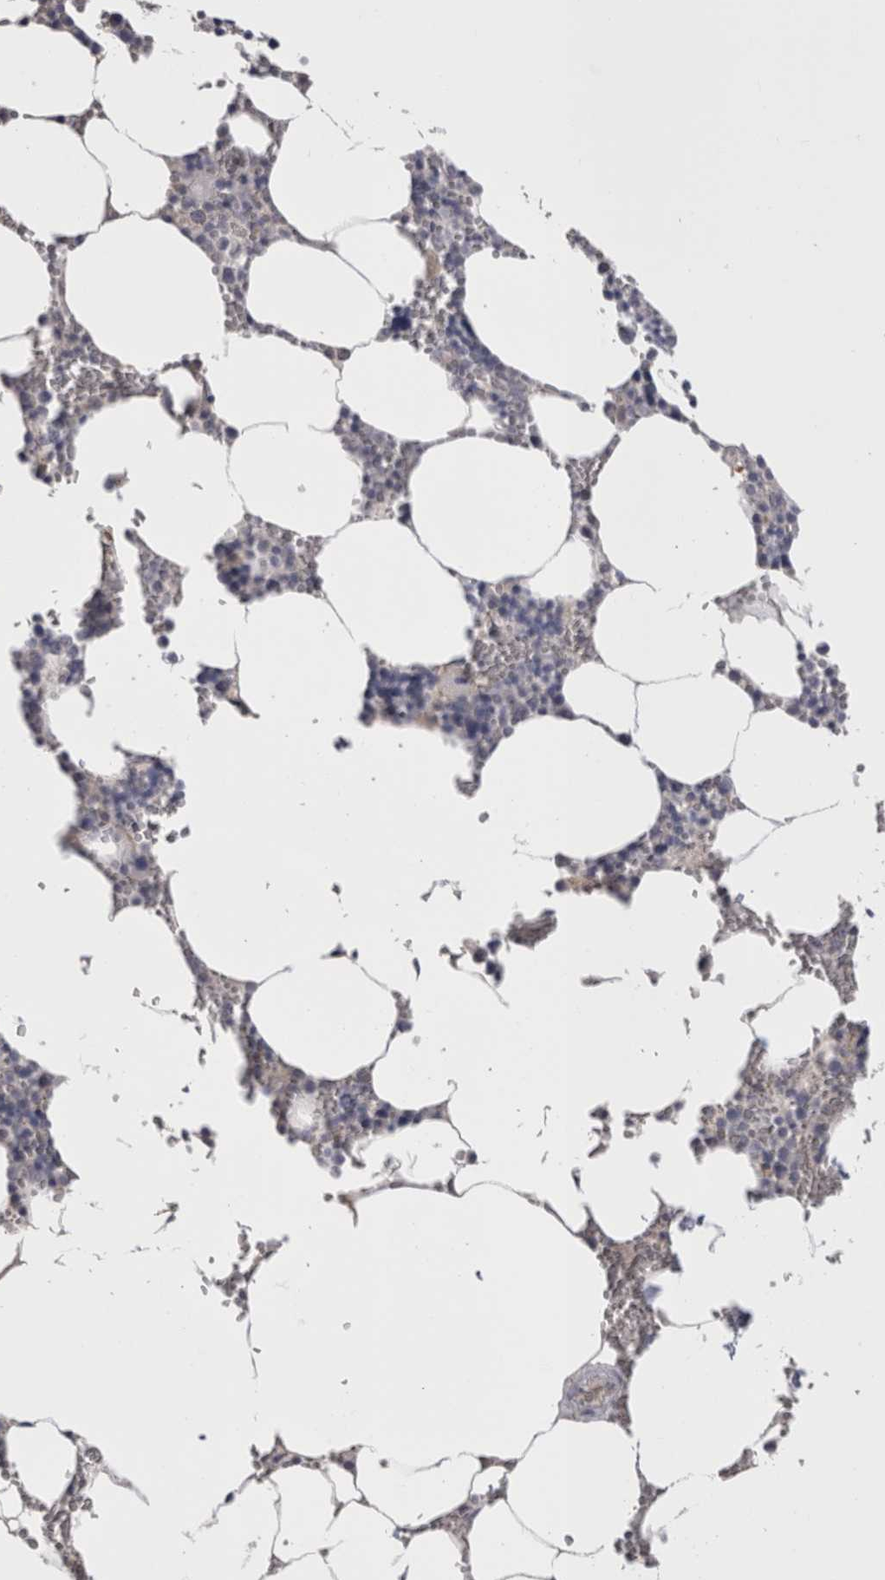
{"staining": {"intensity": "negative", "quantity": "none", "location": "none"}, "tissue": "bone marrow", "cell_type": "Hematopoietic cells", "image_type": "normal", "snomed": [{"axis": "morphology", "description": "Normal tissue, NOS"}, {"axis": "topography", "description": "Bone marrow"}], "caption": "A photomicrograph of bone marrow stained for a protein shows no brown staining in hematopoietic cells.", "gene": "CDHR5", "patient": {"sex": "male", "age": 70}}